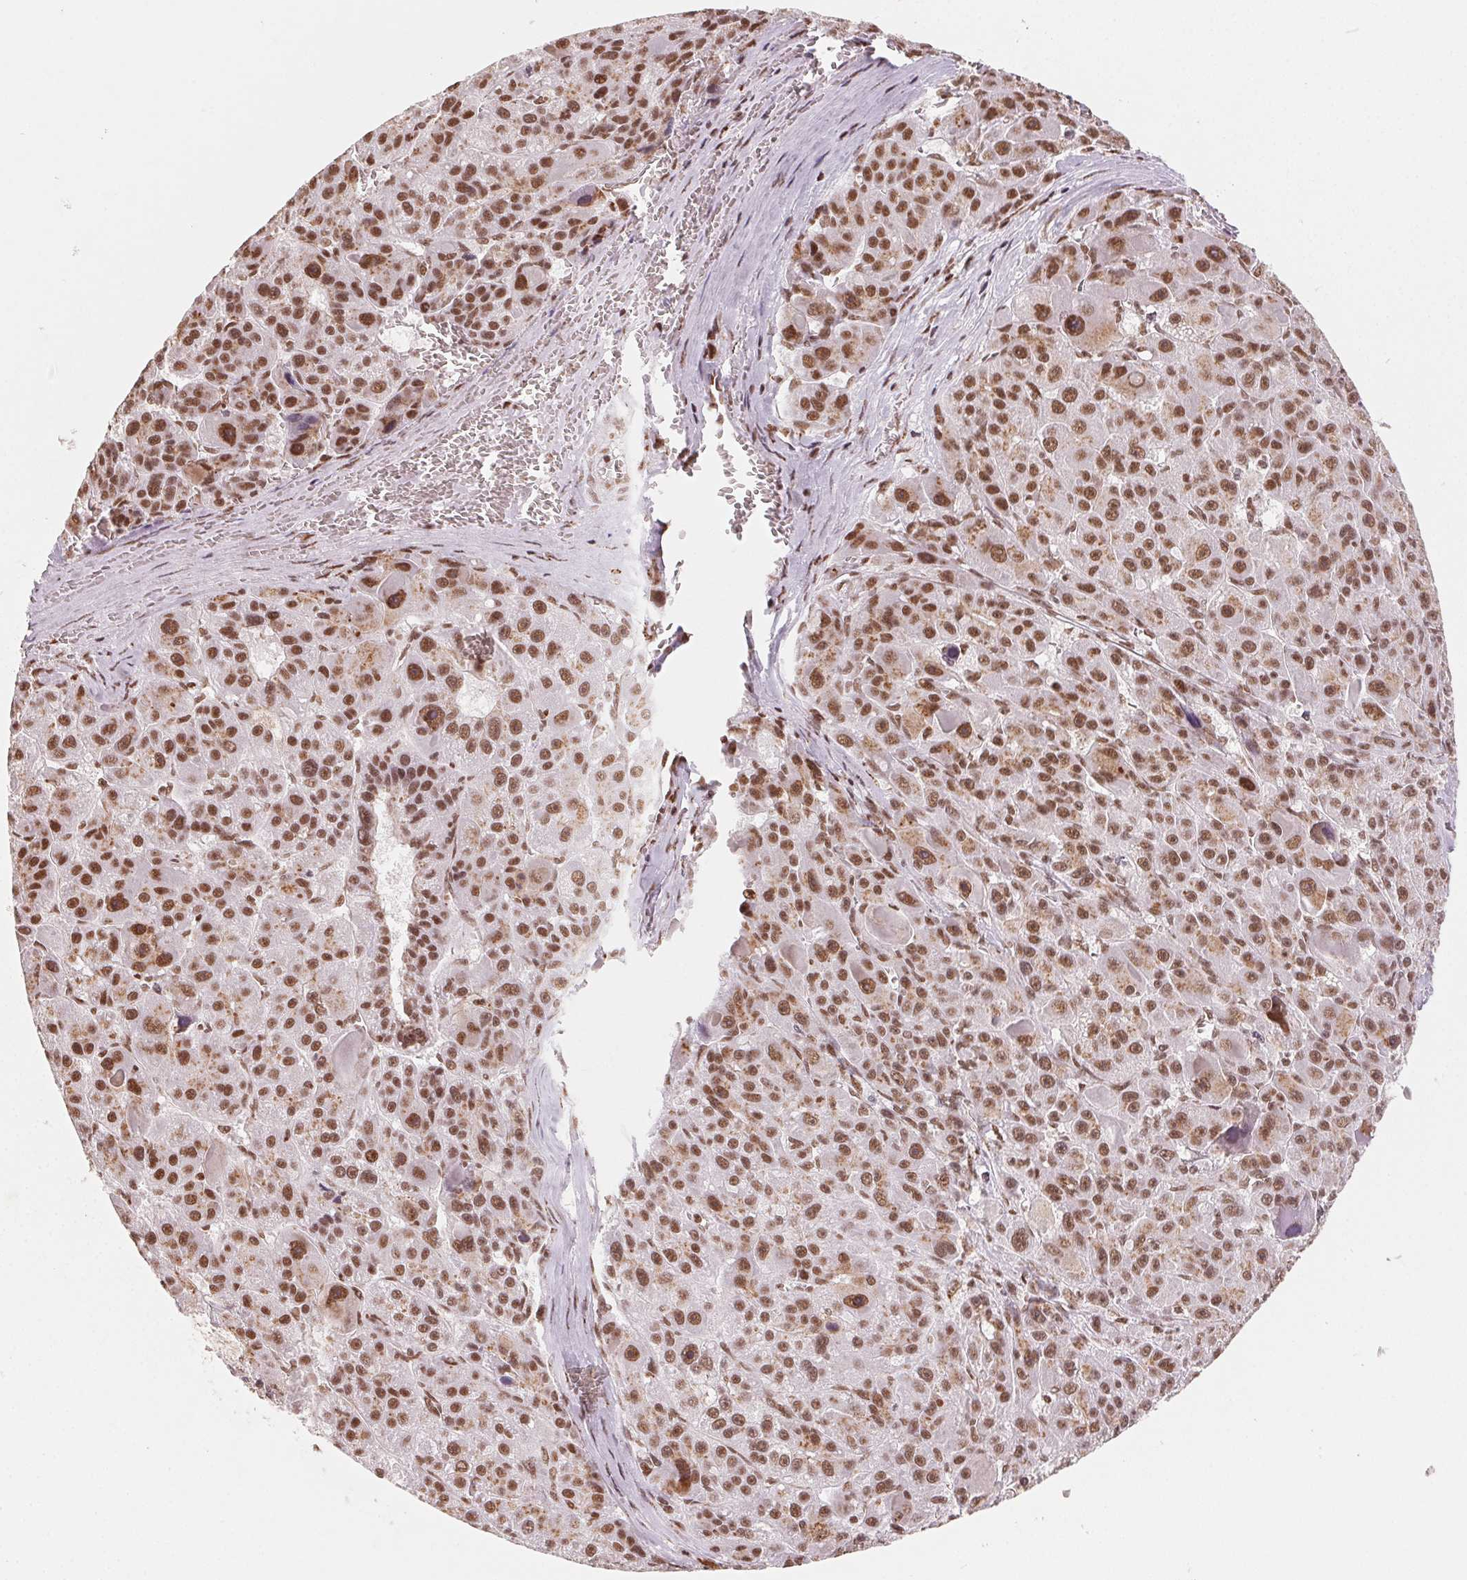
{"staining": {"intensity": "moderate", "quantity": ">75%", "location": "cytoplasmic/membranous,nuclear"}, "tissue": "liver cancer", "cell_type": "Tumor cells", "image_type": "cancer", "snomed": [{"axis": "morphology", "description": "Carcinoma, Hepatocellular, NOS"}, {"axis": "topography", "description": "Liver"}], "caption": "A medium amount of moderate cytoplasmic/membranous and nuclear positivity is seen in about >75% of tumor cells in liver cancer tissue.", "gene": "TOPORS", "patient": {"sex": "male", "age": 76}}